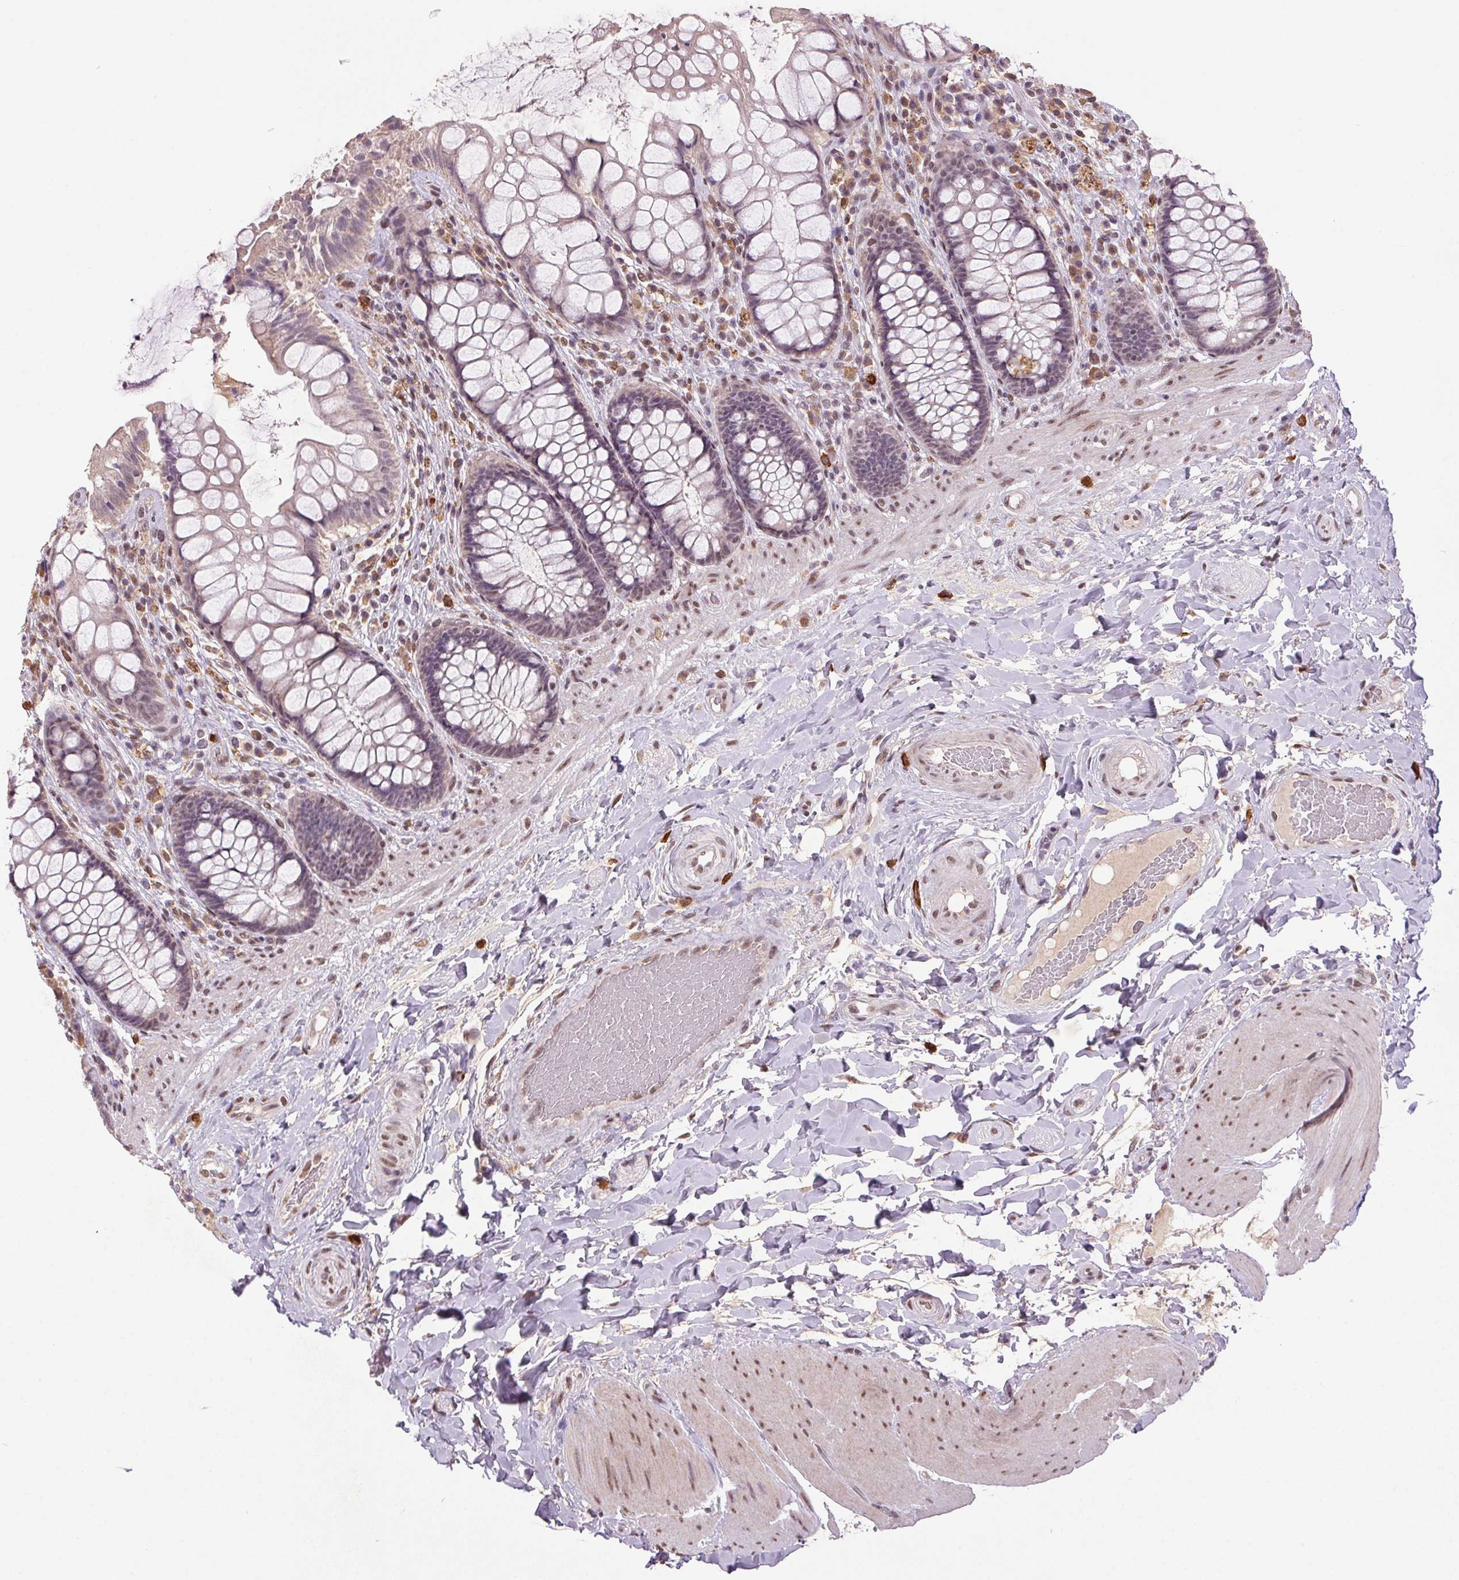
{"staining": {"intensity": "weak", "quantity": "25%-75%", "location": "nuclear"}, "tissue": "rectum", "cell_type": "Glandular cells", "image_type": "normal", "snomed": [{"axis": "morphology", "description": "Normal tissue, NOS"}, {"axis": "topography", "description": "Rectum"}], "caption": "Normal rectum was stained to show a protein in brown. There is low levels of weak nuclear expression in about 25%-75% of glandular cells. (Stains: DAB in brown, nuclei in blue, Microscopy: brightfield microscopy at high magnification).", "gene": "ZBTB4", "patient": {"sex": "female", "age": 58}}